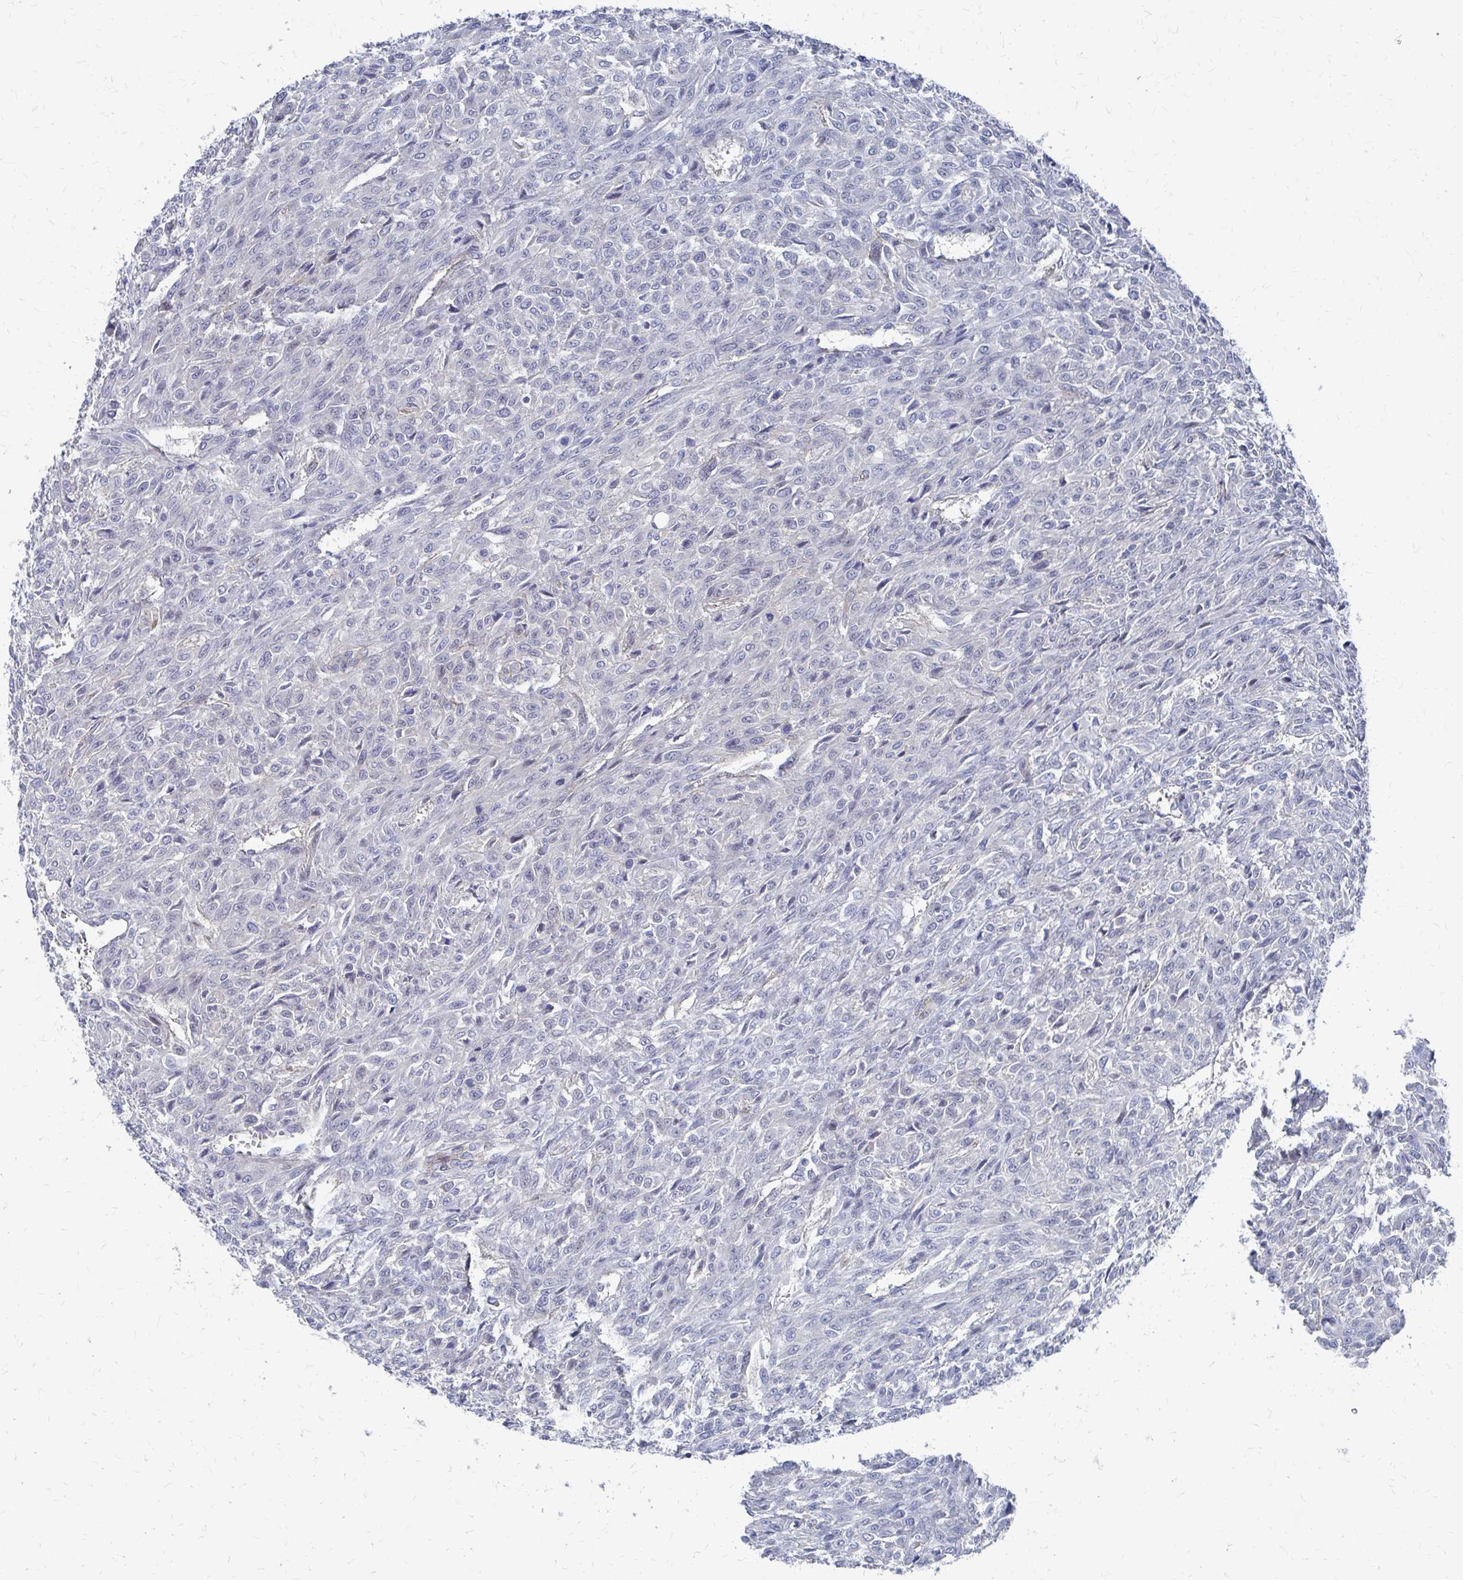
{"staining": {"intensity": "negative", "quantity": "none", "location": "none"}, "tissue": "renal cancer", "cell_type": "Tumor cells", "image_type": "cancer", "snomed": [{"axis": "morphology", "description": "Adenocarcinoma, NOS"}, {"axis": "topography", "description": "Kidney"}], "caption": "Tumor cells show no significant positivity in adenocarcinoma (renal). (IHC, brightfield microscopy, high magnification).", "gene": "PLEKHG7", "patient": {"sex": "male", "age": 58}}